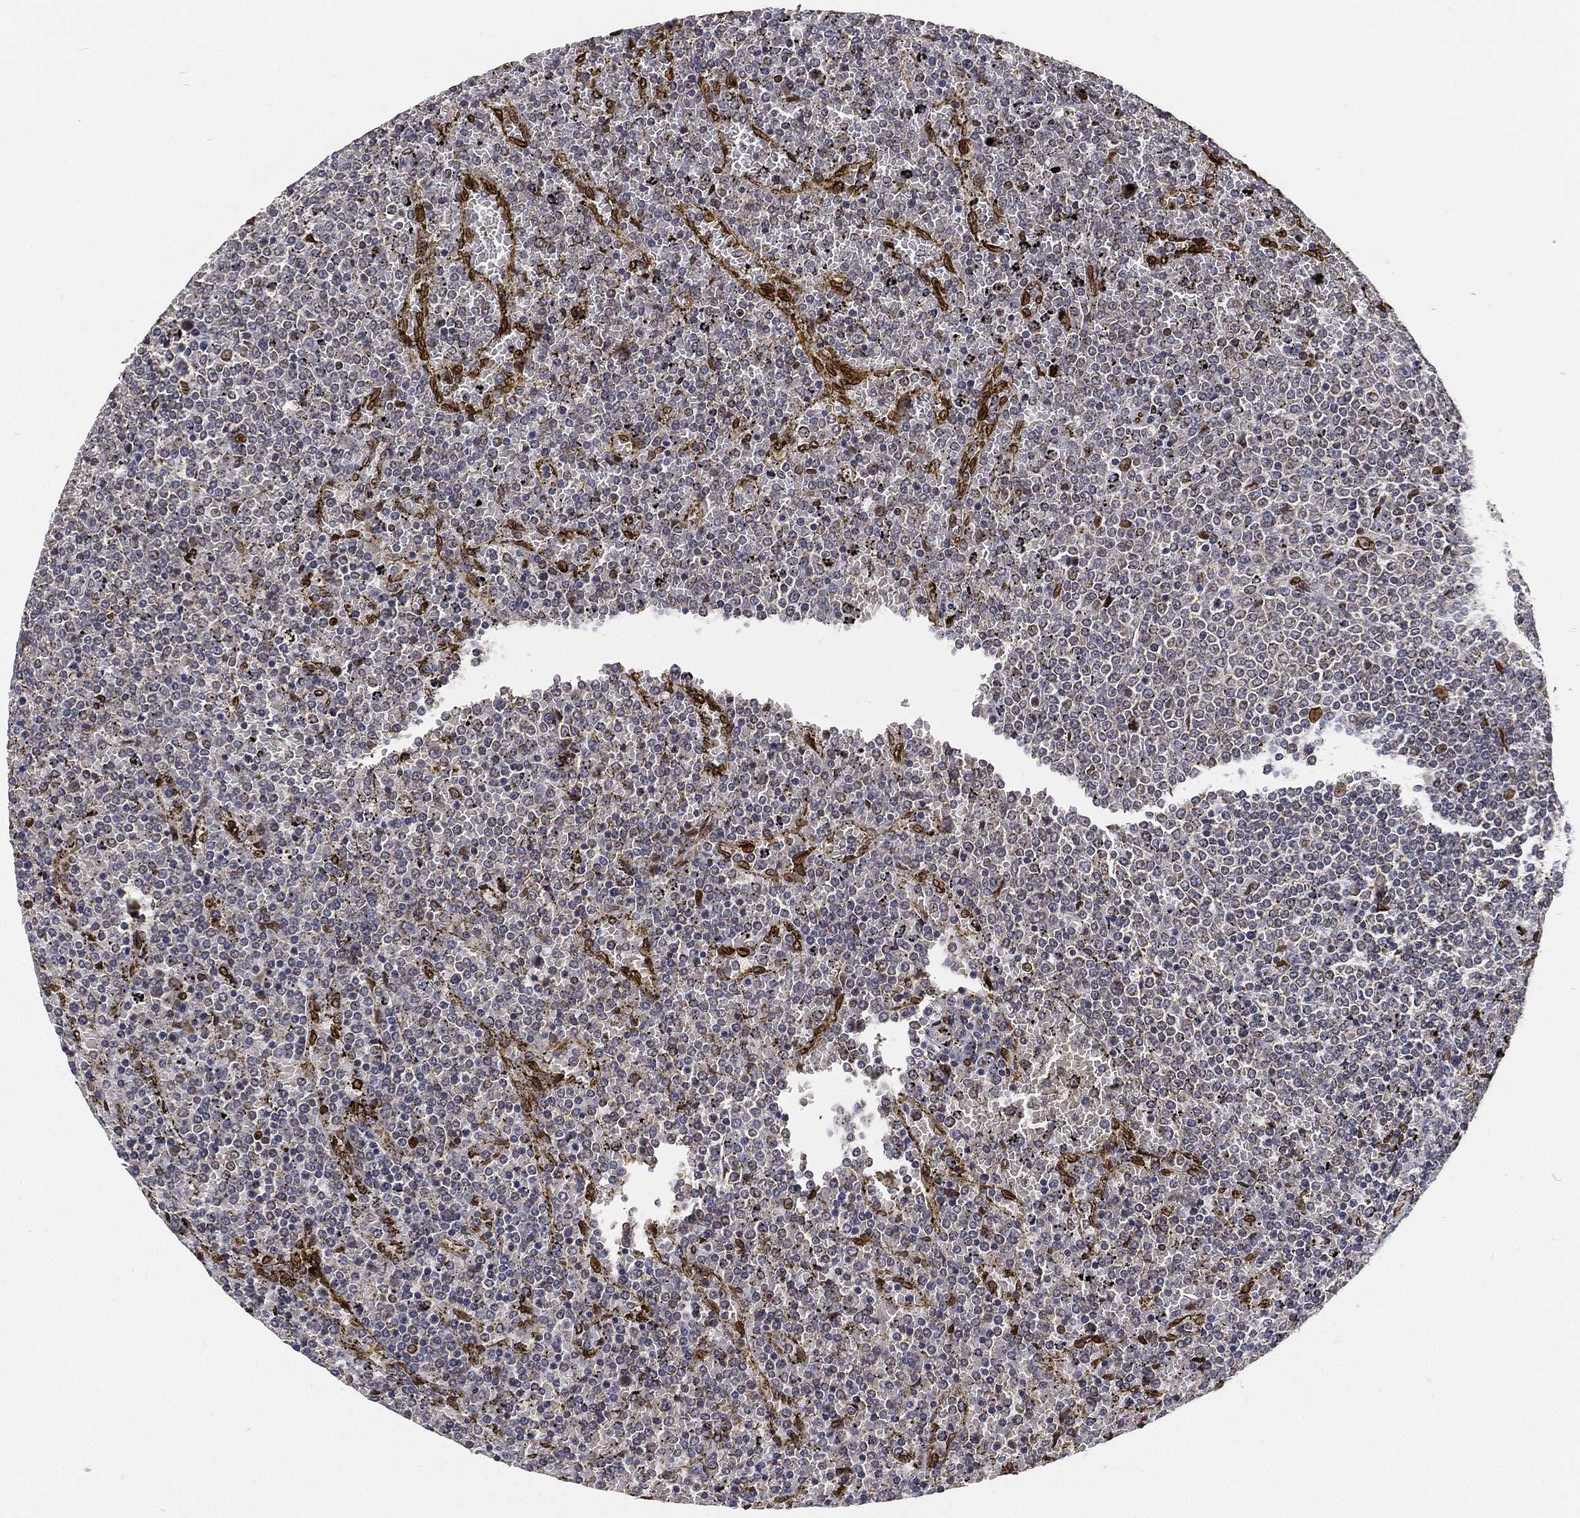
{"staining": {"intensity": "negative", "quantity": "none", "location": "none"}, "tissue": "lymphoma", "cell_type": "Tumor cells", "image_type": "cancer", "snomed": [{"axis": "morphology", "description": "Malignant lymphoma, non-Hodgkin's type, Low grade"}, {"axis": "topography", "description": "Spleen"}], "caption": "A high-resolution image shows IHC staining of lymphoma, which exhibits no significant staining in tumor cells.", "gene": "PALB2", "patient": {"sex": "female", "age": 77}}